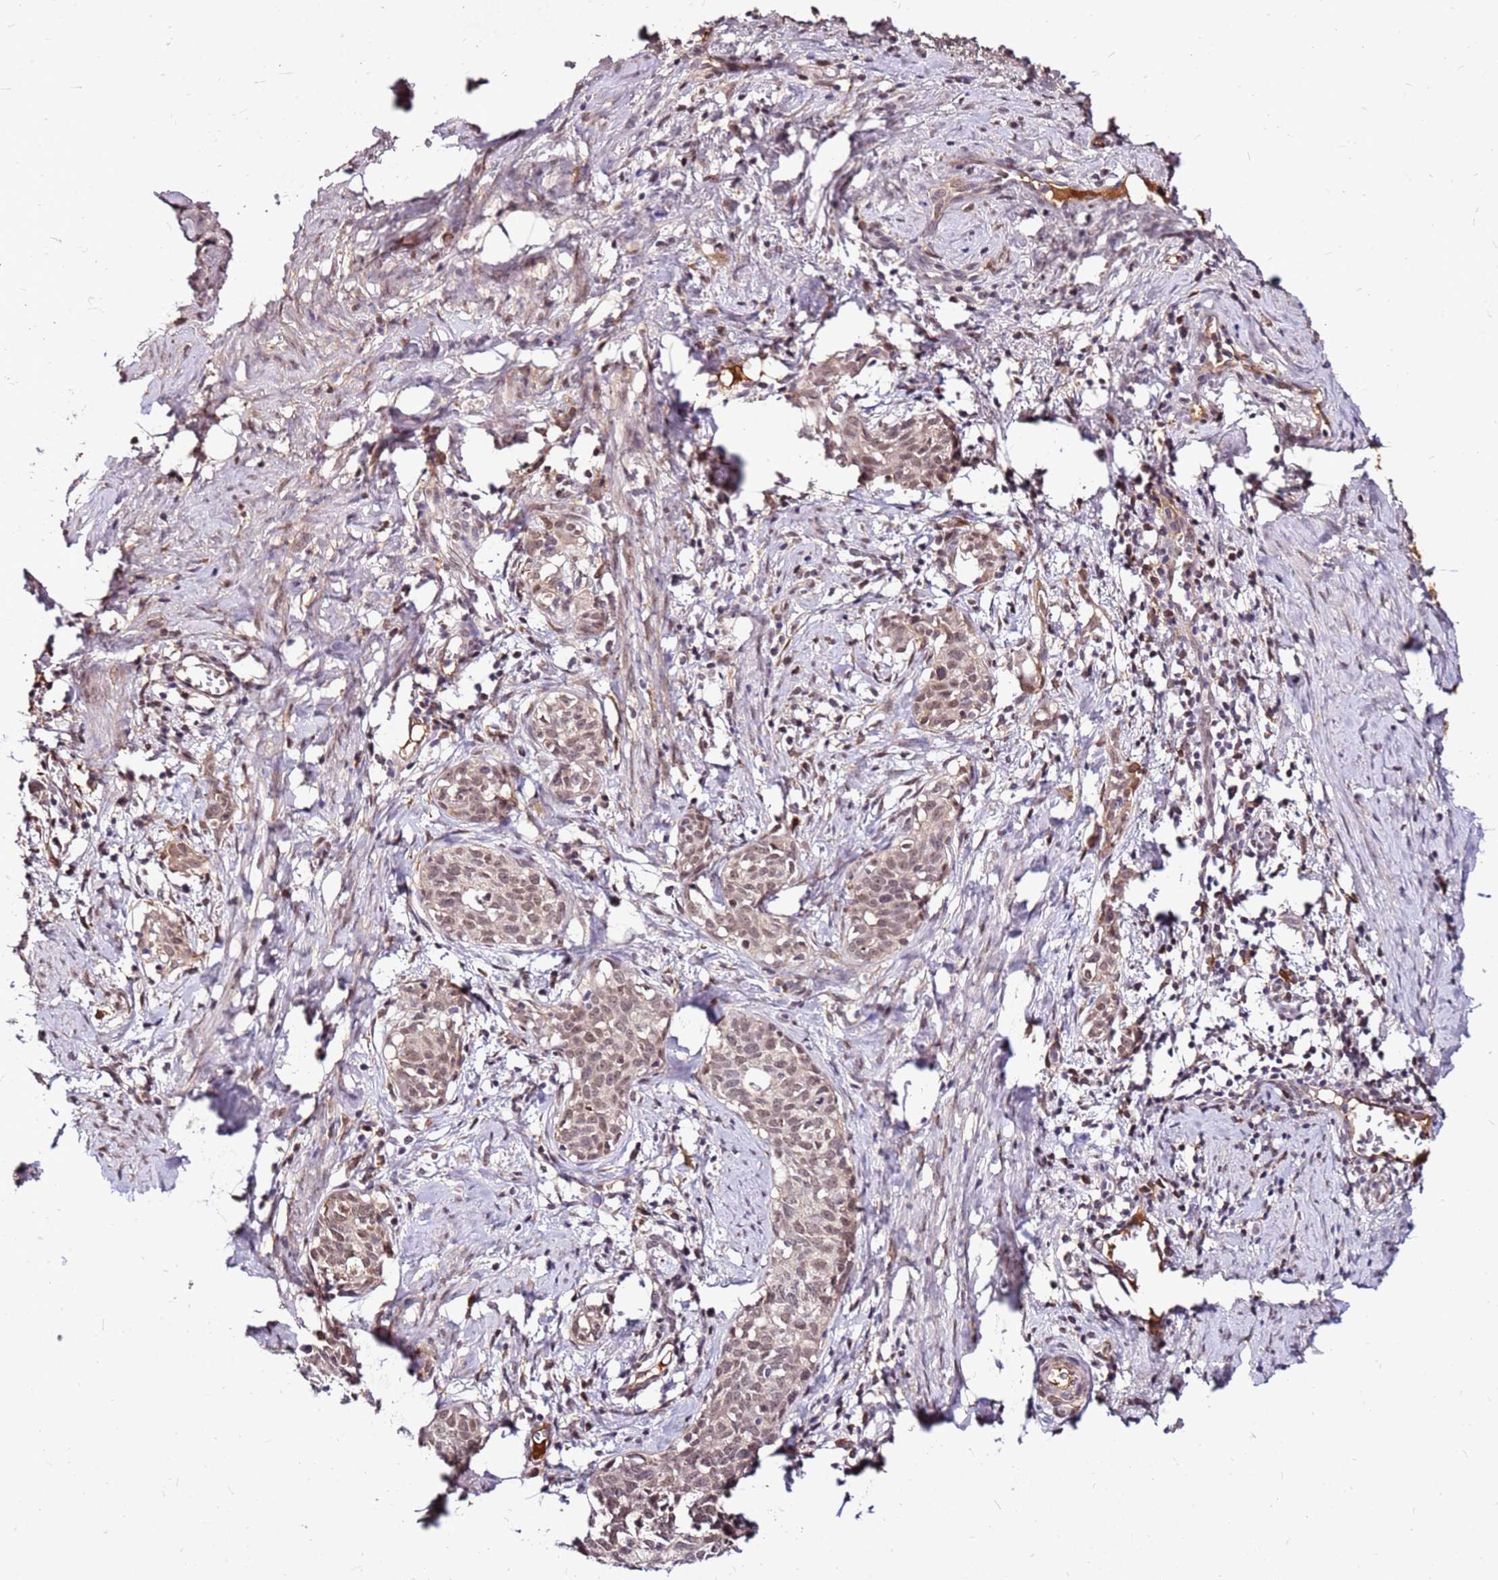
{"staining": {"intensity": "moderate", "quantity": "25%-75%", "location": "nuclear"}, "tissue": "cervical cancer", "cell_type": "Tumor cells", "image_type": "cancer", "snomed": [{"axis": "morphology", "description": "Squamous cell carcinoma, NOS"}, {"axis": "topography", "description": "Cervix"}], "caption": "Immunohistochemistry (DAB) staining of squamous cell carcinoma (cervical) reveals moderate nuclear protein positivity in about 25%-75% of tumor cells.", "gene": "ALDH1A3", "patient": {"sex": "female", "age": 52}}